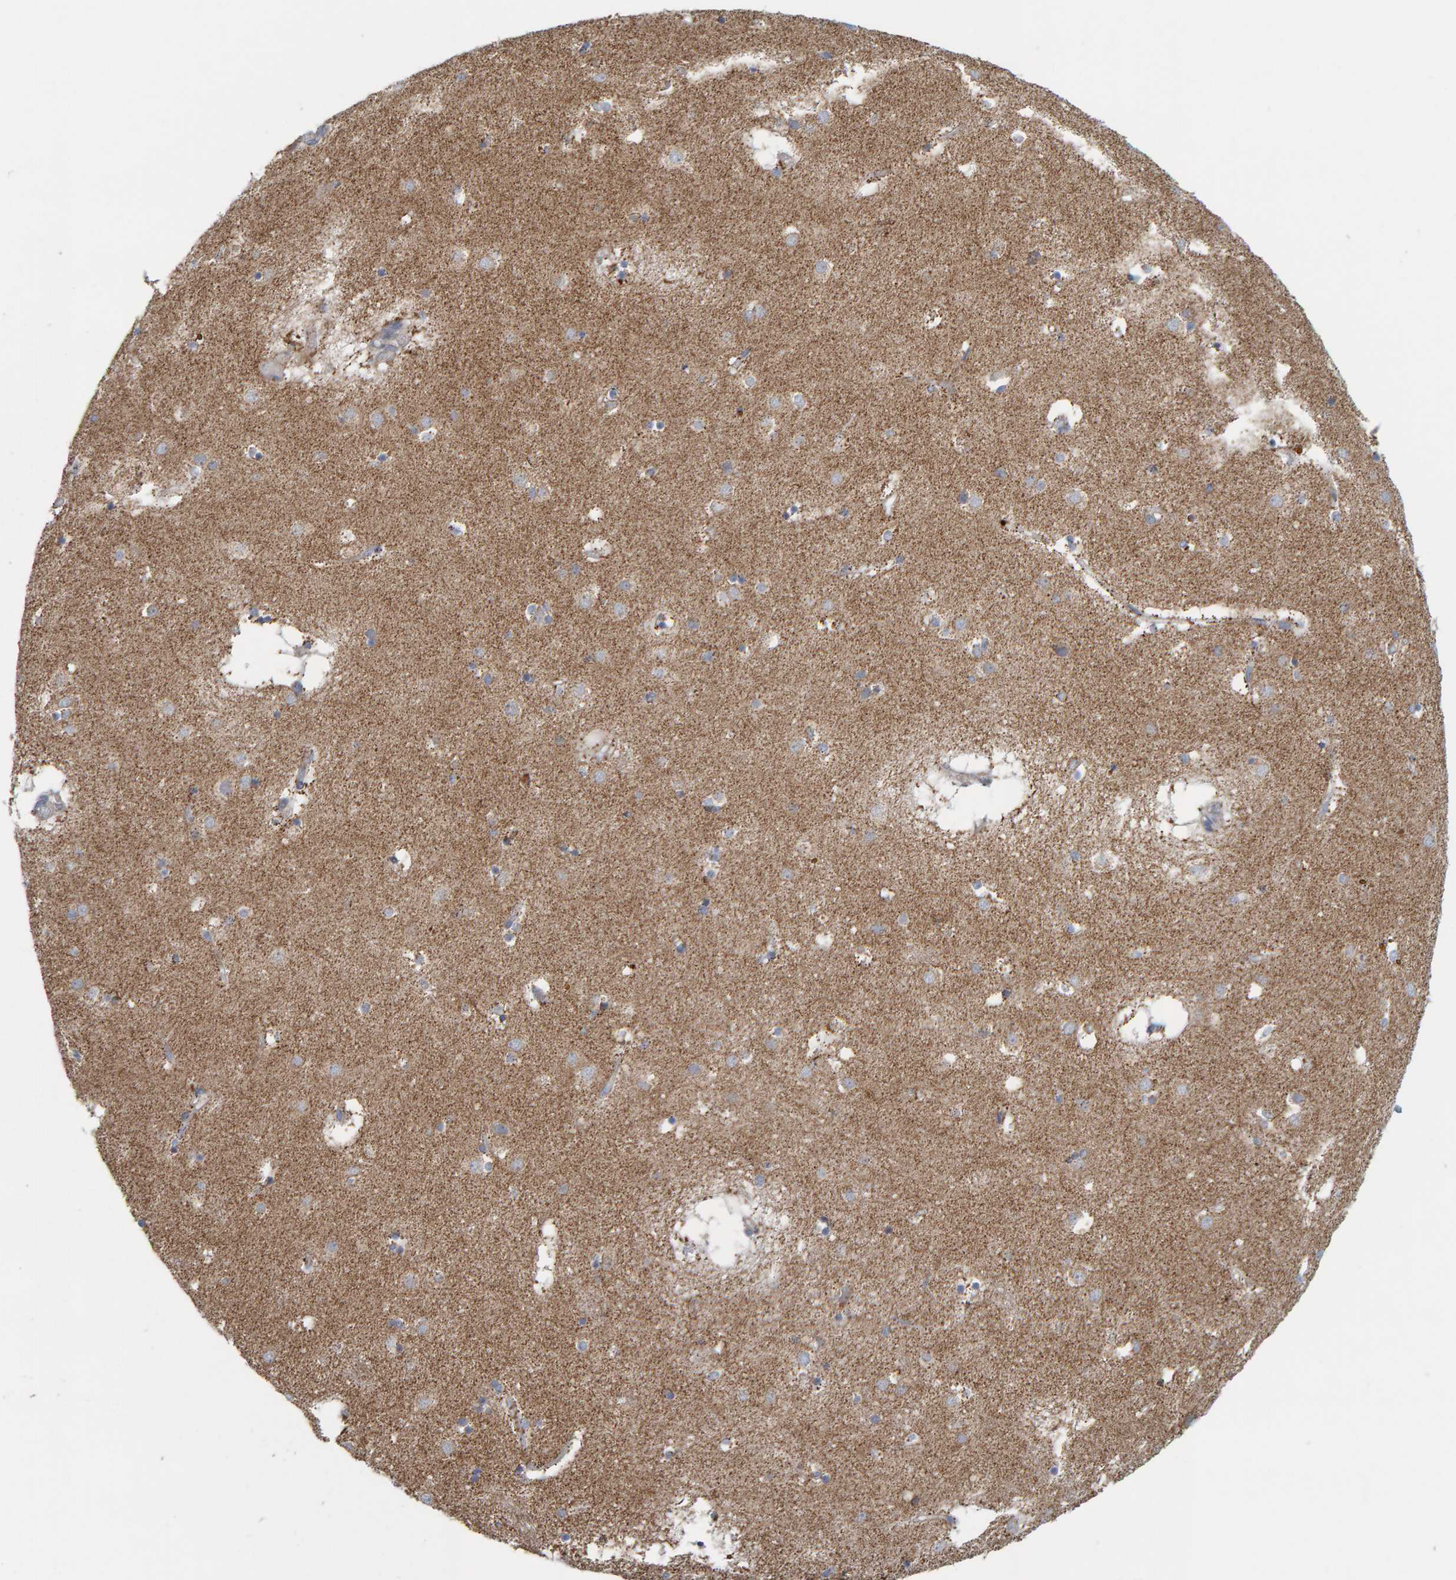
{"staining": {"intensity": "weak", "quantity": "<25%", "location": "cytoplasmic/membranous"}, "tissue": "caudate", "cell_type": "Glial cells", "image_type": "normal", "snomed": [{"axis": "morphology", "description": "Normal tissue, NOS"}, {"axis": "topography", "description": "Lateral ventricle wall"}], "caption": "Immunohistochemistry (IHC) histopathology image of normal caudate: caudate stained with DAB (3,3'-diaminobenzidine) demonstrates no significant protein expression in glial cells.", "gene": "B9D1", "patient": {"sex": "male", "age": 70}}